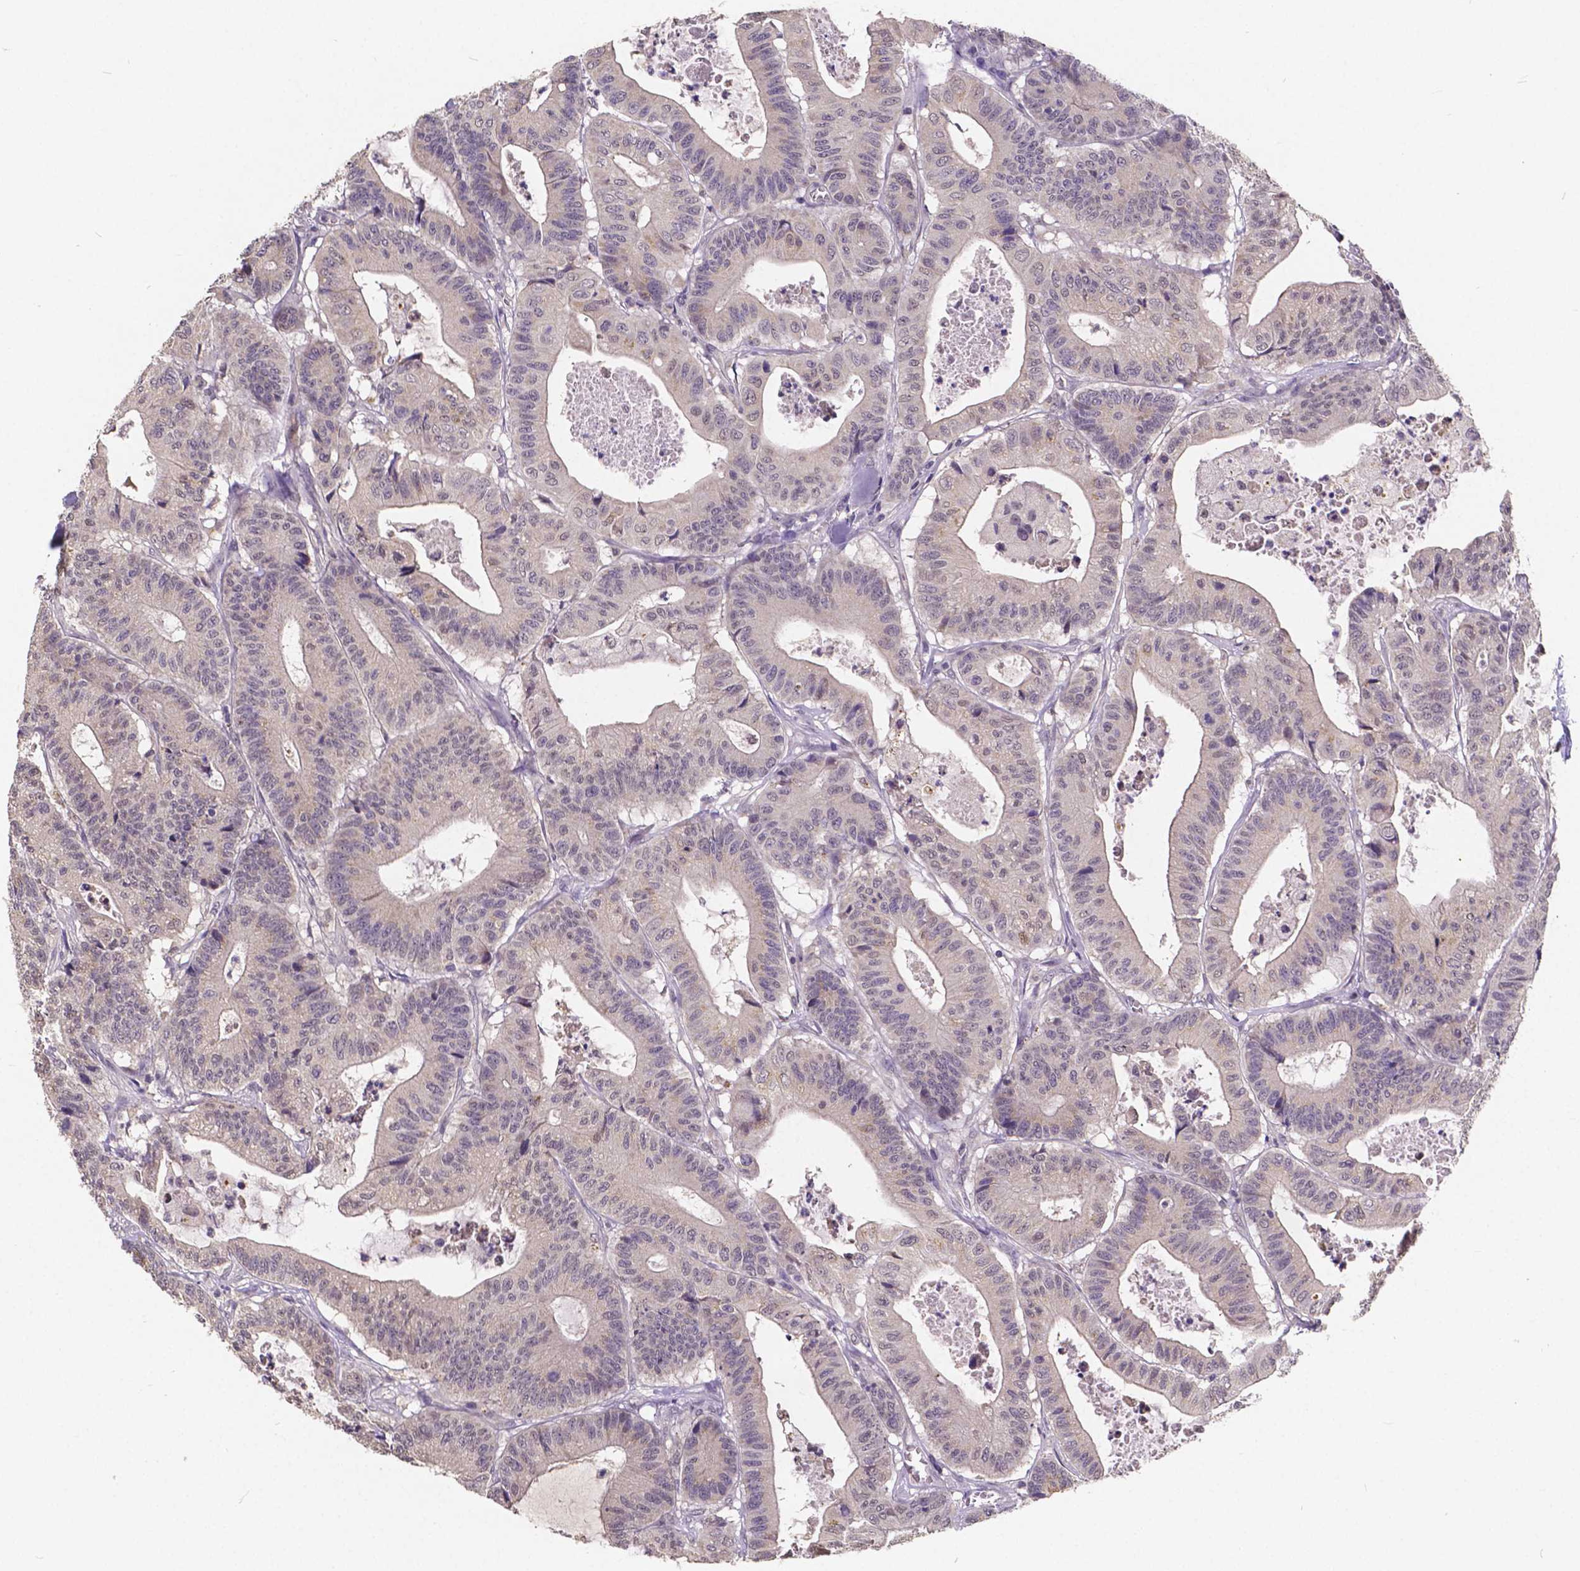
{"staining": {"intensity": "negative", "quantity": "none", "location": "none"}, "tissue": "colorectal cancer", "cell_type": "Tumor cells", "image_type": "cancer", "snomed": [{"axis": "morphology", "description": "Adenocarcinoma, NOS"}, {"axis": "topography", "description": "Colon"}], "caption": "A high-resolution micrograph shows immunohistochemistry staining of colorectal adenocarcinoma, which demonstrates no significant expression in tumor cells.", "gene": "CTNNA2", "patient": {"sex": "female", "age": 84}}